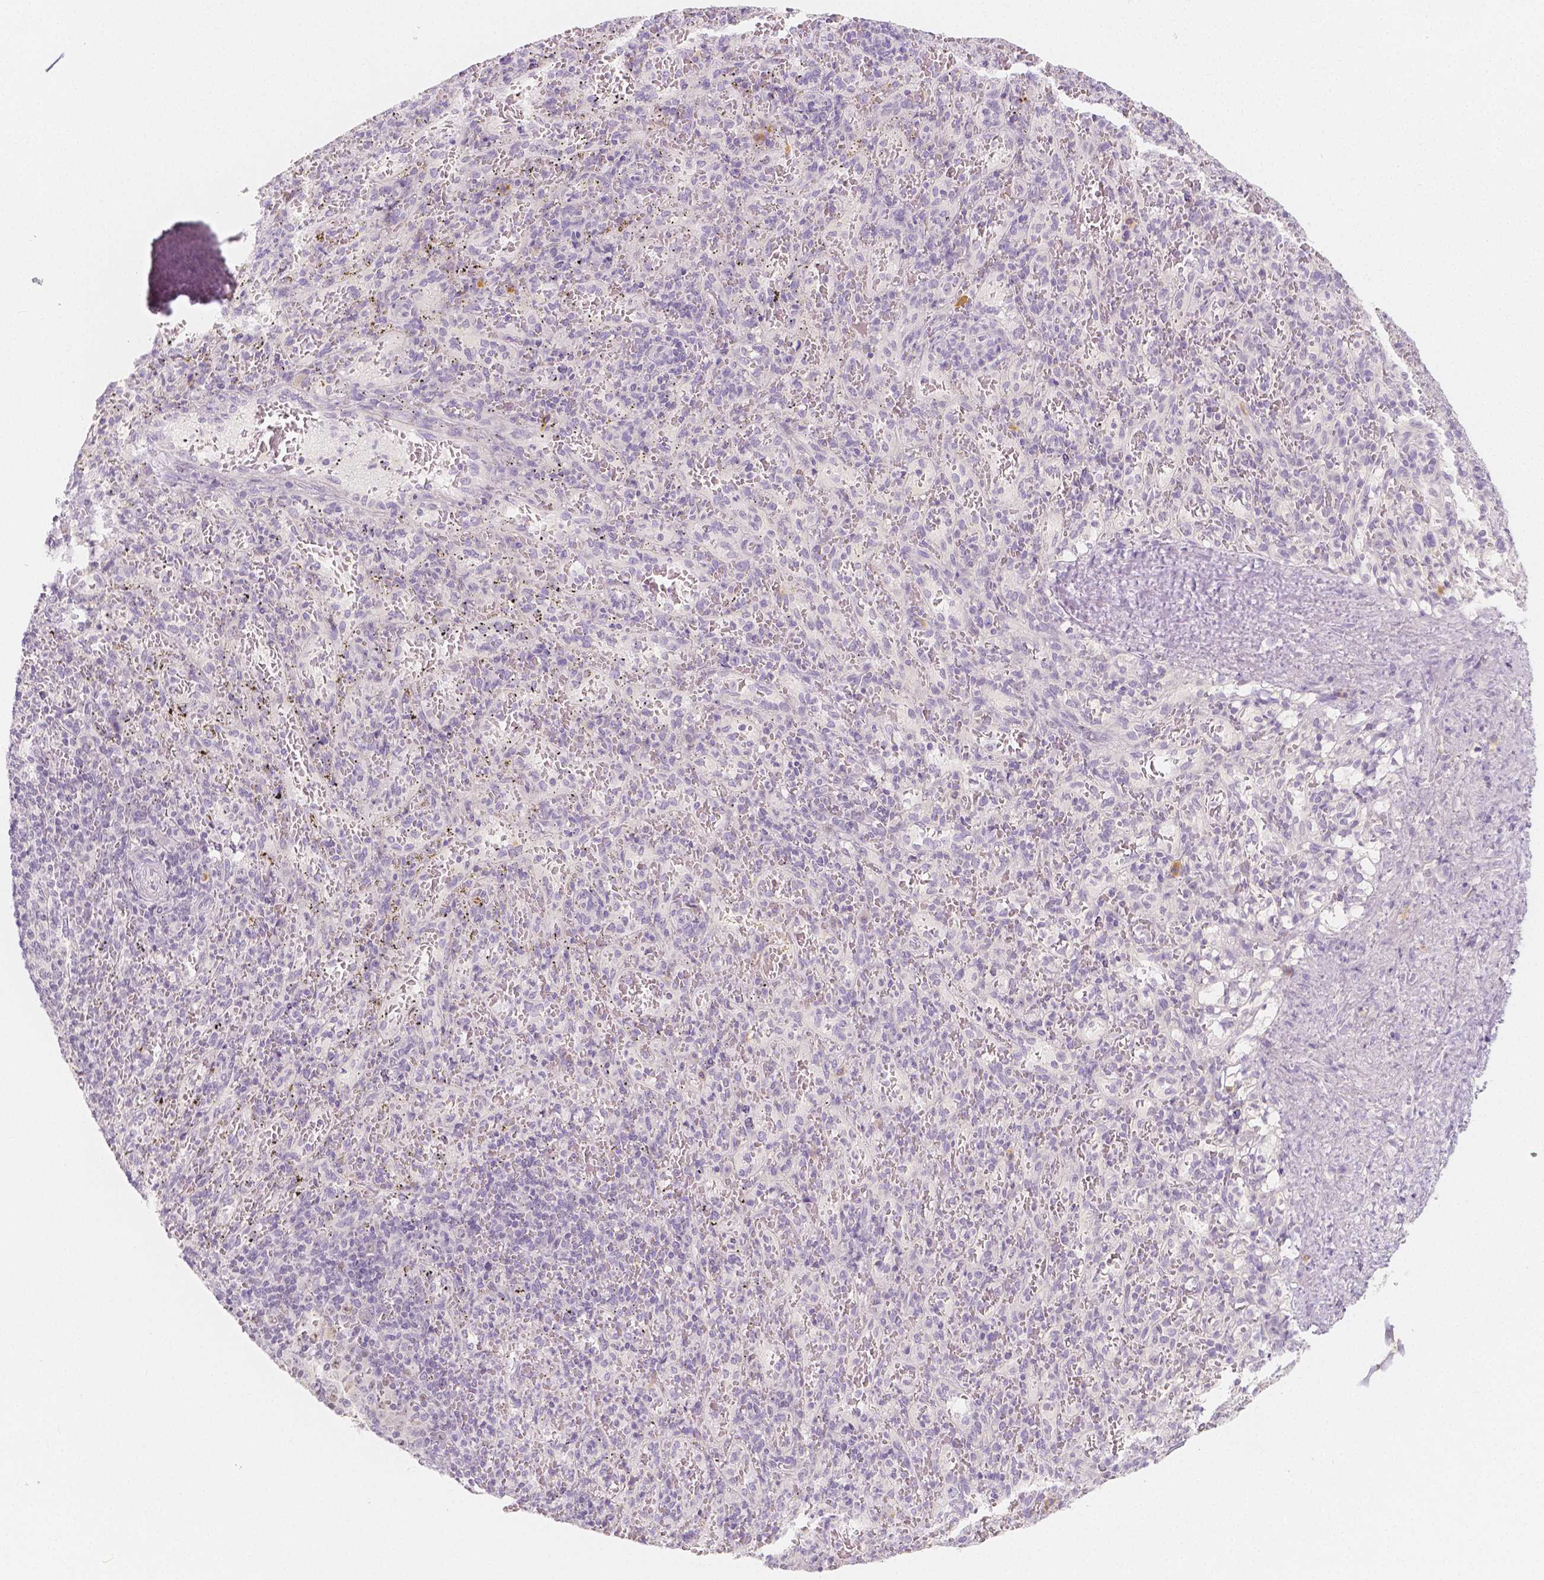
{"staining": {"intensity": "negative", "quantity": "none", "location": "none"}, "tissue": "spleen", "cell_type": "Cells in red pulp", "image_type": "normal", "snomed": [{"axis": "morphology", "description": "Normal tissue, NOS"}, {"axis": "topography", "description": "Spleen"}], "caption": "Human spleen stained for a protein using immunohistochemistry (IHC) displays no staining in cells in red pulp.", "gene": "BATF", "patient": {"sex": "male", "age": 57}}